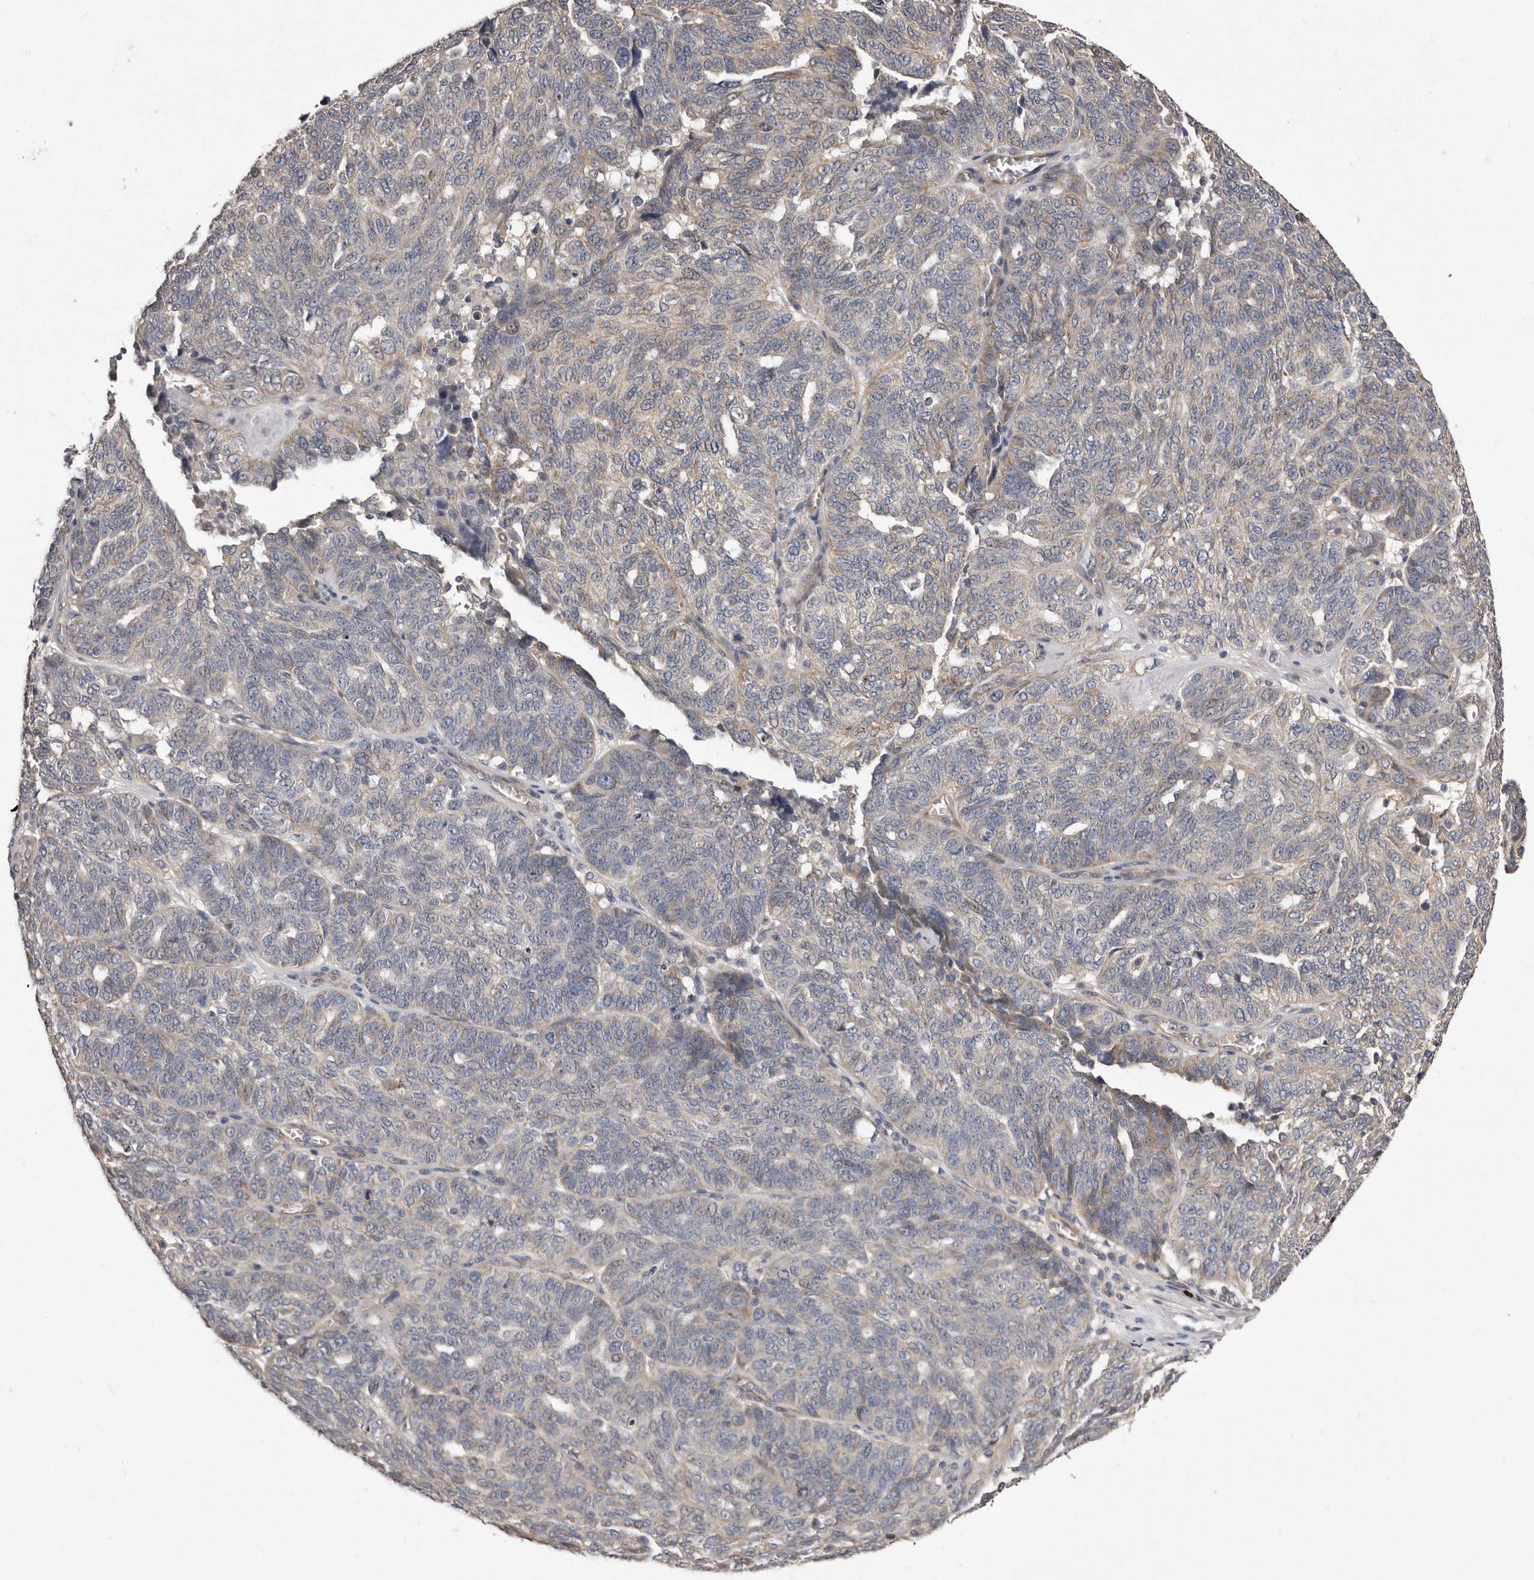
{"staining": {"intensity": "weak", "quantity": "<25%", "location": "cytoplasmic/membranous"}, "tissue": "ovarian cancer", "cell_type": "Tumor cells", "image_type": "cancer", "snomed": [{"axis": "morphology", "description": "Cystadenocarcinoma, serous, NOS"}, {"axis": "topography", "description": "Ovary"}], "caption": "There is no significant positivity in tumor cells of ovarian cancer.", "gene": "ARMCX1", "patient": {"sex": "female", "age": 59}}